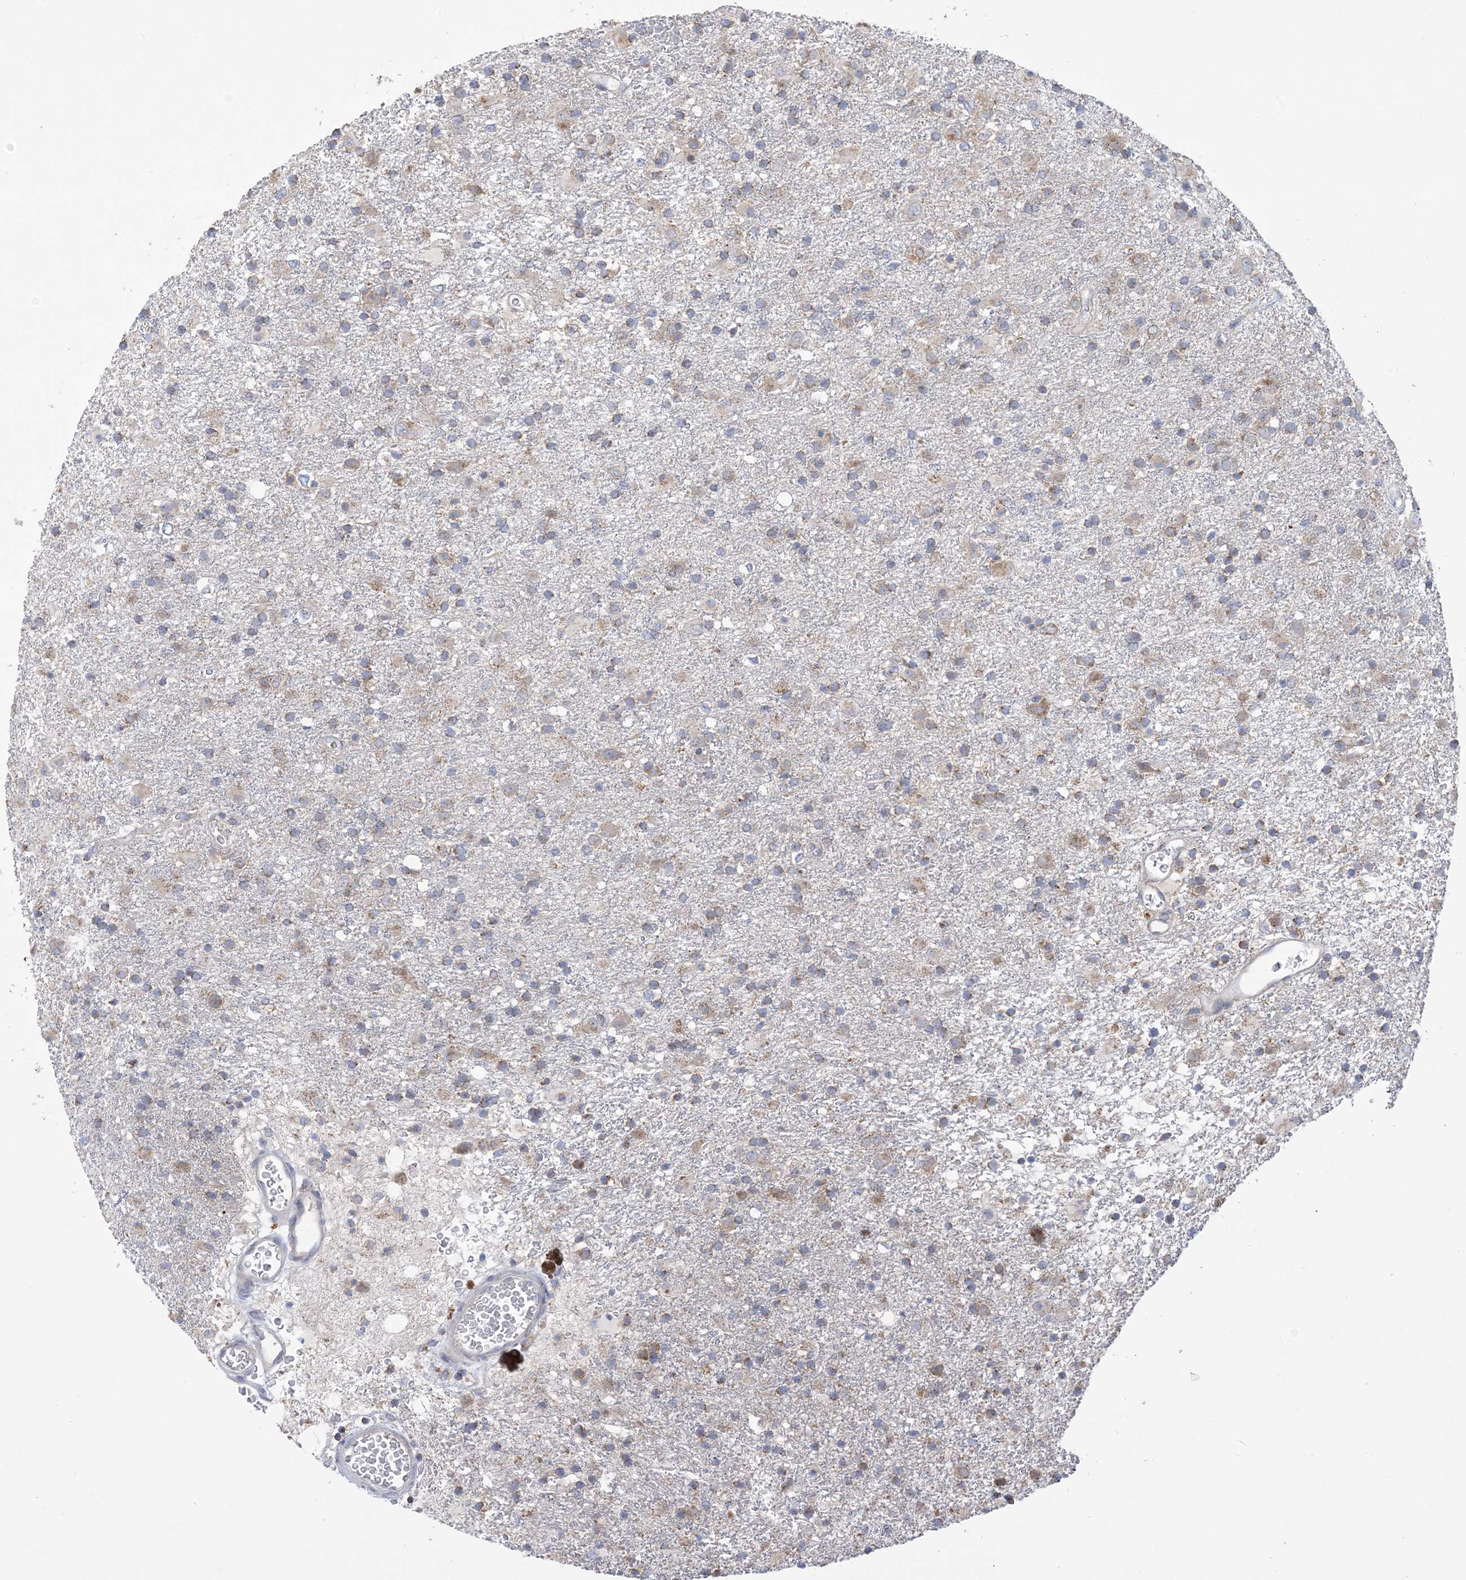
{"staining": {"intensity": "weak", "quantity": "25%-75%", "location": "cytoplasmic/membranous"}, "tissue": "glioma", "cell_type": "Tumor cells", "image_type": "cancer", "snomed": [{"axis": "morphology", "description": "Glioma, malignant, Low grade"}, {"axis": "topography", "description": "Brain"}], "caption": "The immunohistochemical stain highlights weak cytoplasmic/membranous staining in tumor cells of glioma tissue.", "gene": "CLEC16A", "patient": {"sex": "male", "age": 65}}